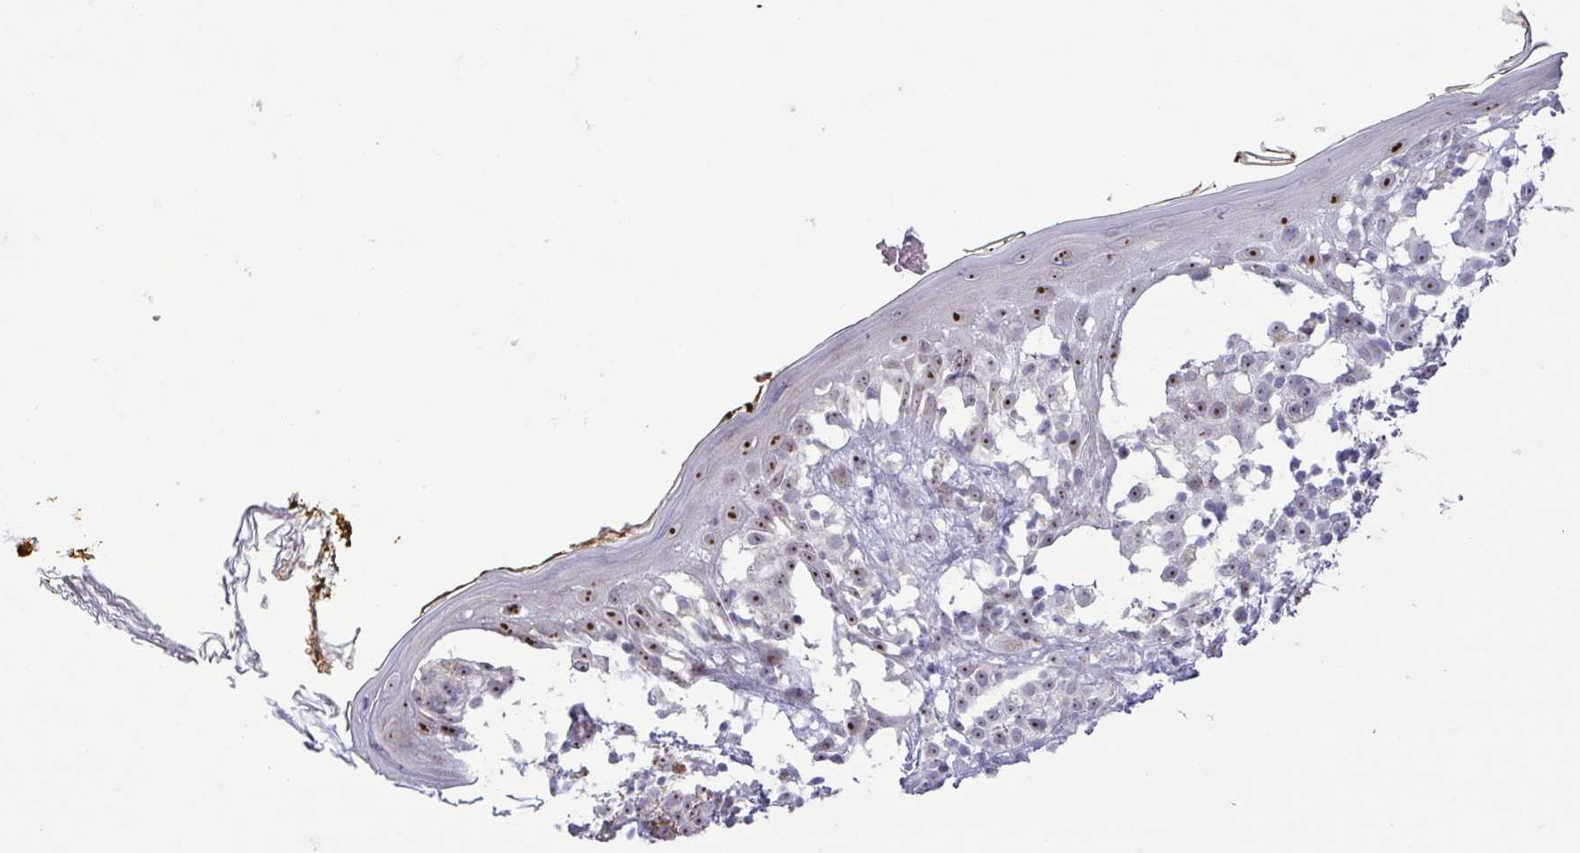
{"staining": {"intensity": "negative", "quantity": "none", "location": "none"}, "tissue": "skin", "cell_type": "Fibroblasts", "image_type": "normal", "snomed": [{"axis": "morphology", "description": "Normal tissue, NOS"}, {"axis": "topography", "description": "Skin"}], "caption": "Unremarkable skin was stained to show a protein in brown. There is no significant expression in fibroblasts.", "gene": "RSL24D1", "patient": {"sex": "female", "age": 34}}